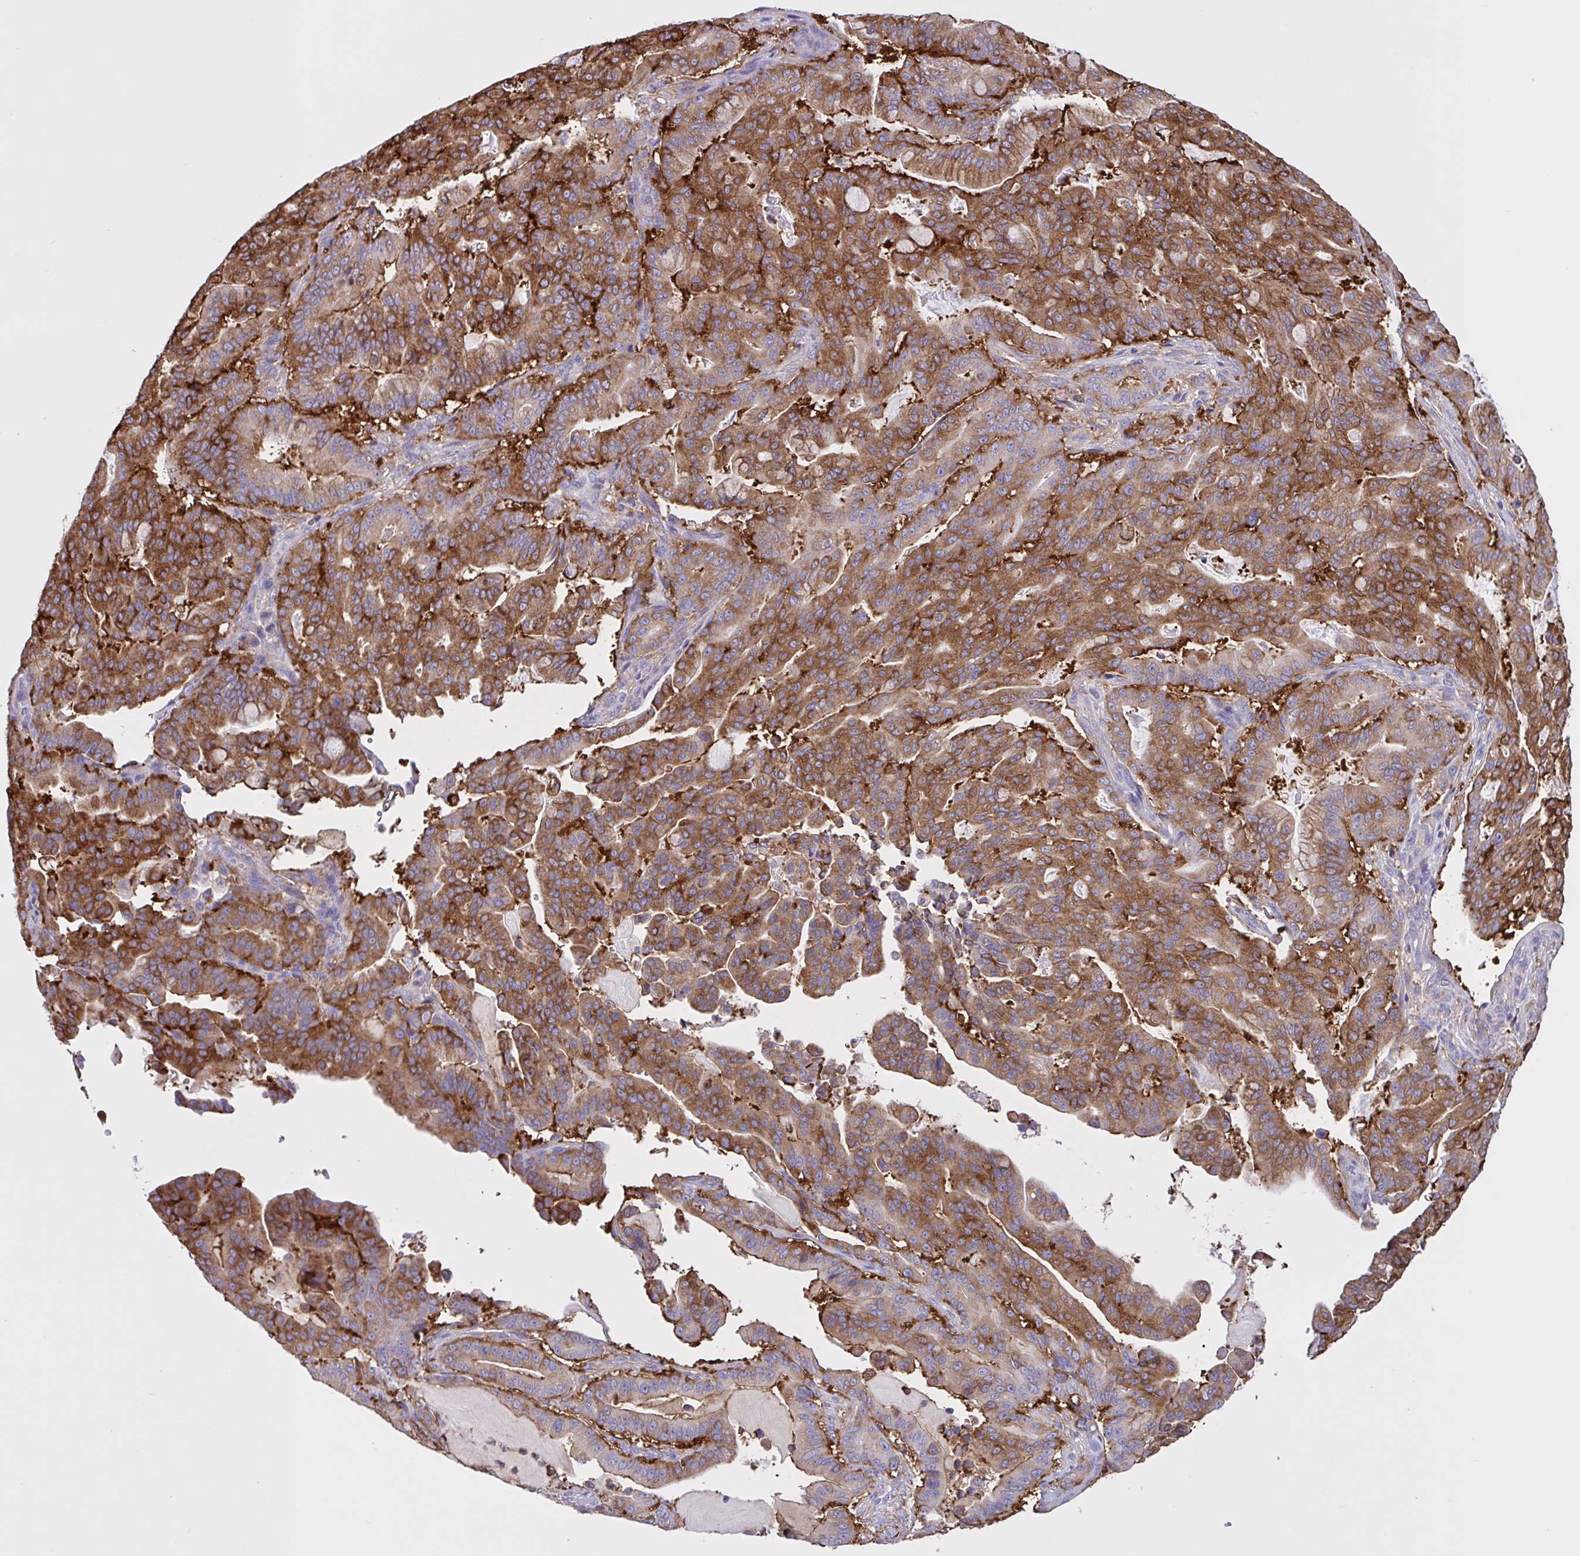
{"staining": {"intensity": "strong", "quantity": ">75%", "location": "cytoplasmic/membranous"}, "tissue": "pancreatic cancer", "cell_type": "Tumor cells", "image_type": "cancer", "snomed": [{"axis": "morphology", "description": "Adenocarcinoma, NOS"}, {"axis": "topography", "description": "Pancreas"}], "caption": "IHC (DAB (3,3'-diaminobenzidine)) staining of pancreatic cancer exhibits strong cytoplasmic/membranous protein expression in about >75% of tumor cells.", "gene": "OR51M1", "patient": {"sex": "male", "age": 63}}